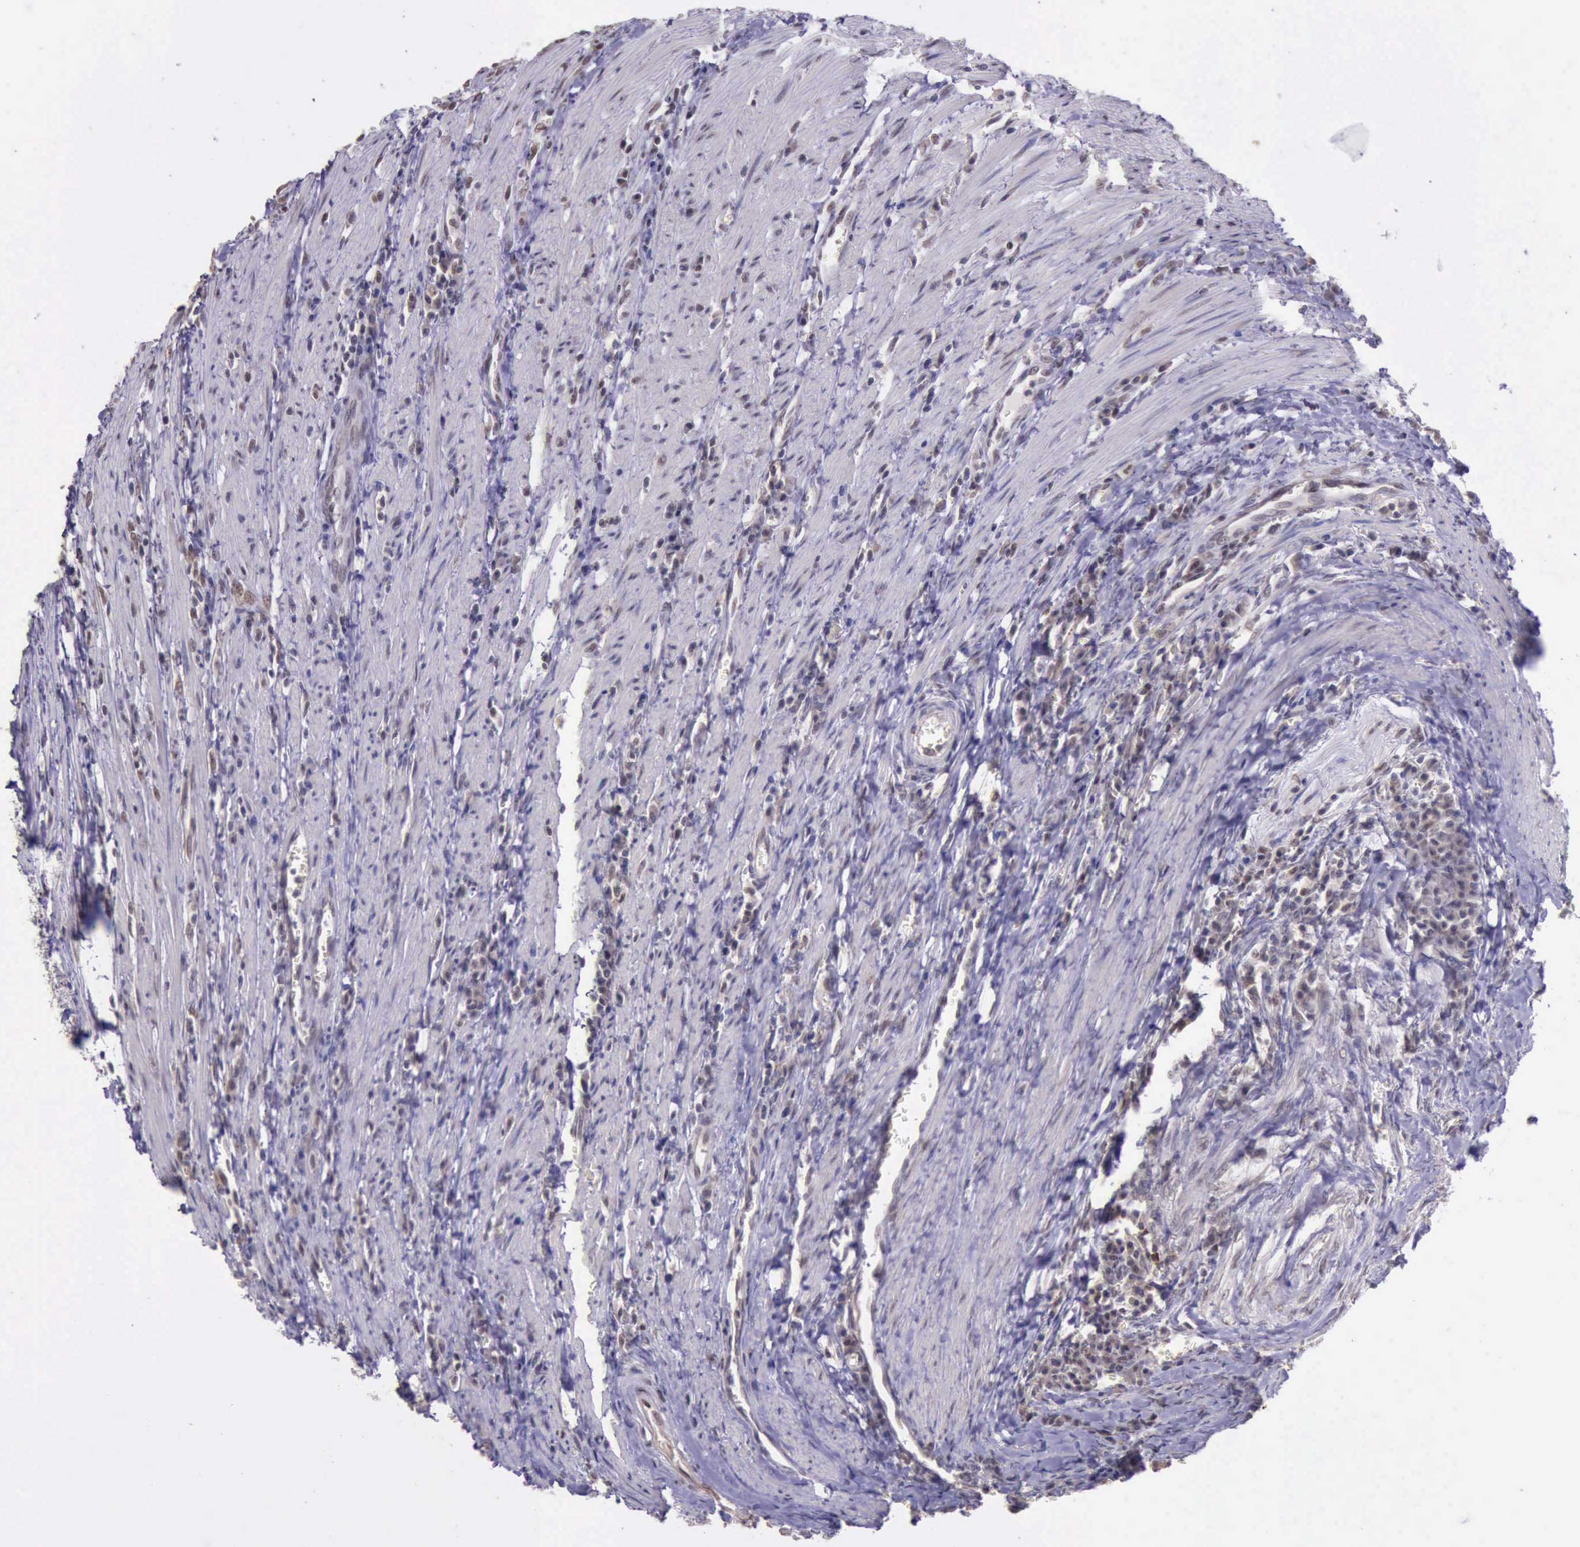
{"staining": {"intensity": "weak", "quantity": "25%-75%", "location": "nuclear"}, "tissue": "colorectal cancer", "cell_type": "Tumor cells", "image_type": "cancer", "snomed": [{"axis": "morphology", "description": "Adenocarcinoma, NOS"}, {"axis": "topography", "description": "Colon"}], "caption": "Immunohistochemistry (IHC) staining of colorectal cancer, which shows low levels of weak nuclear expression in approximately 25%-75% of tumor cells indicating weak nuclear protein staining. The staining was performed using DAB (brown) for protein detection and nuclei were counterstained in hematoxylin (blue).", "gene": "PRPF39", "patient": {"sex": "male", "age": 72}}